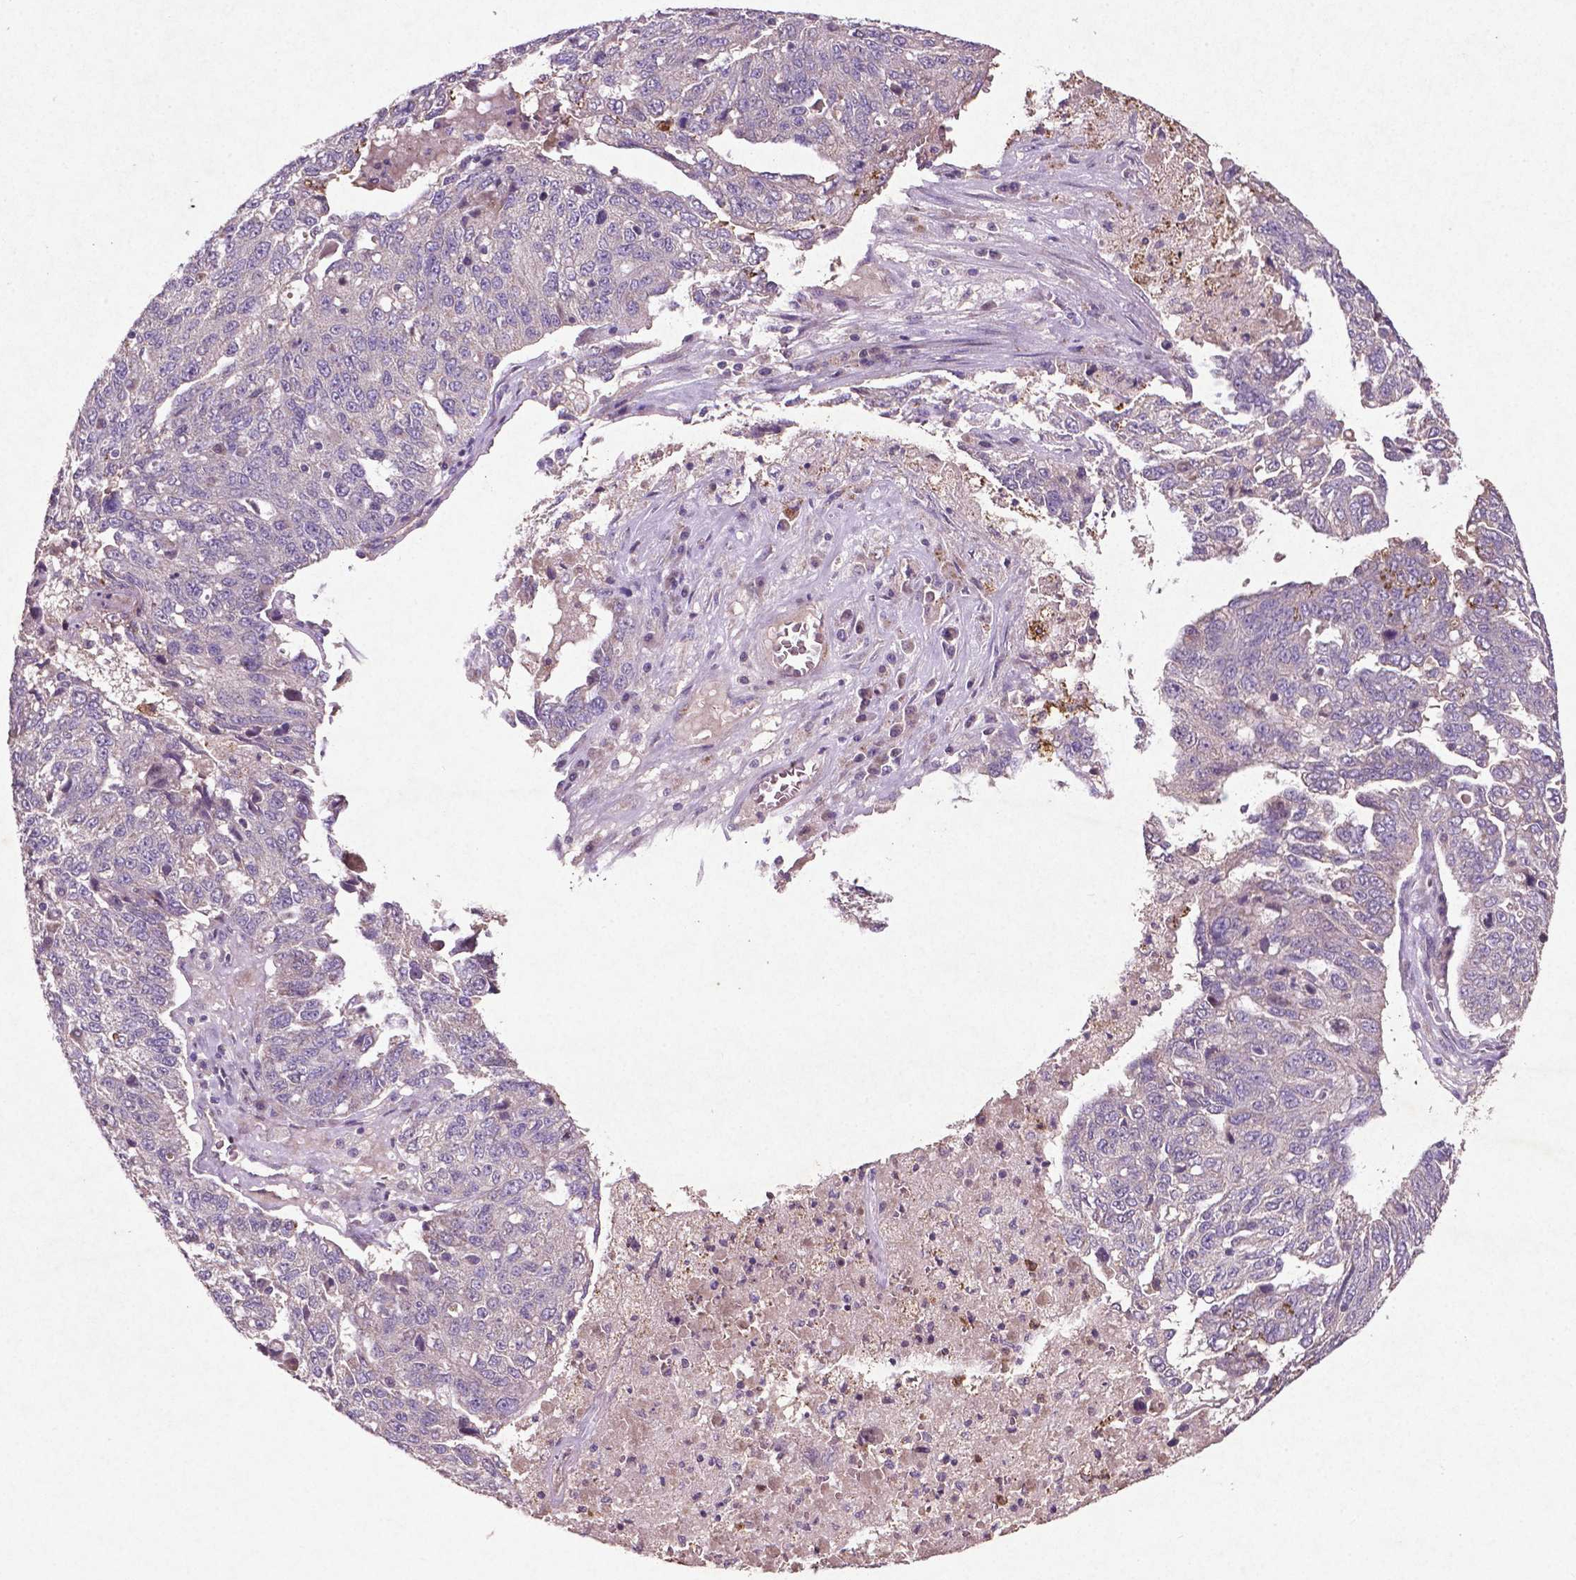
{"staining": {"intensity": "negative", "quantity": "none", "location": "none"}, "tissue": "ovarian cancer", "cell_type": "Tumor cells", "image_type": "cancer", "snomed": [{"axis": "morphology", "description": "Cystadenocarcinoma, serous, NOS"}, {"axis": "topography", "description": "Ovary"}], "caption": "Protein analysis of ovarian cancer exhibits no significant positivity in tumor cells.", "gene": "MTOR", "patient": {"sex": "female", "age": 71}}